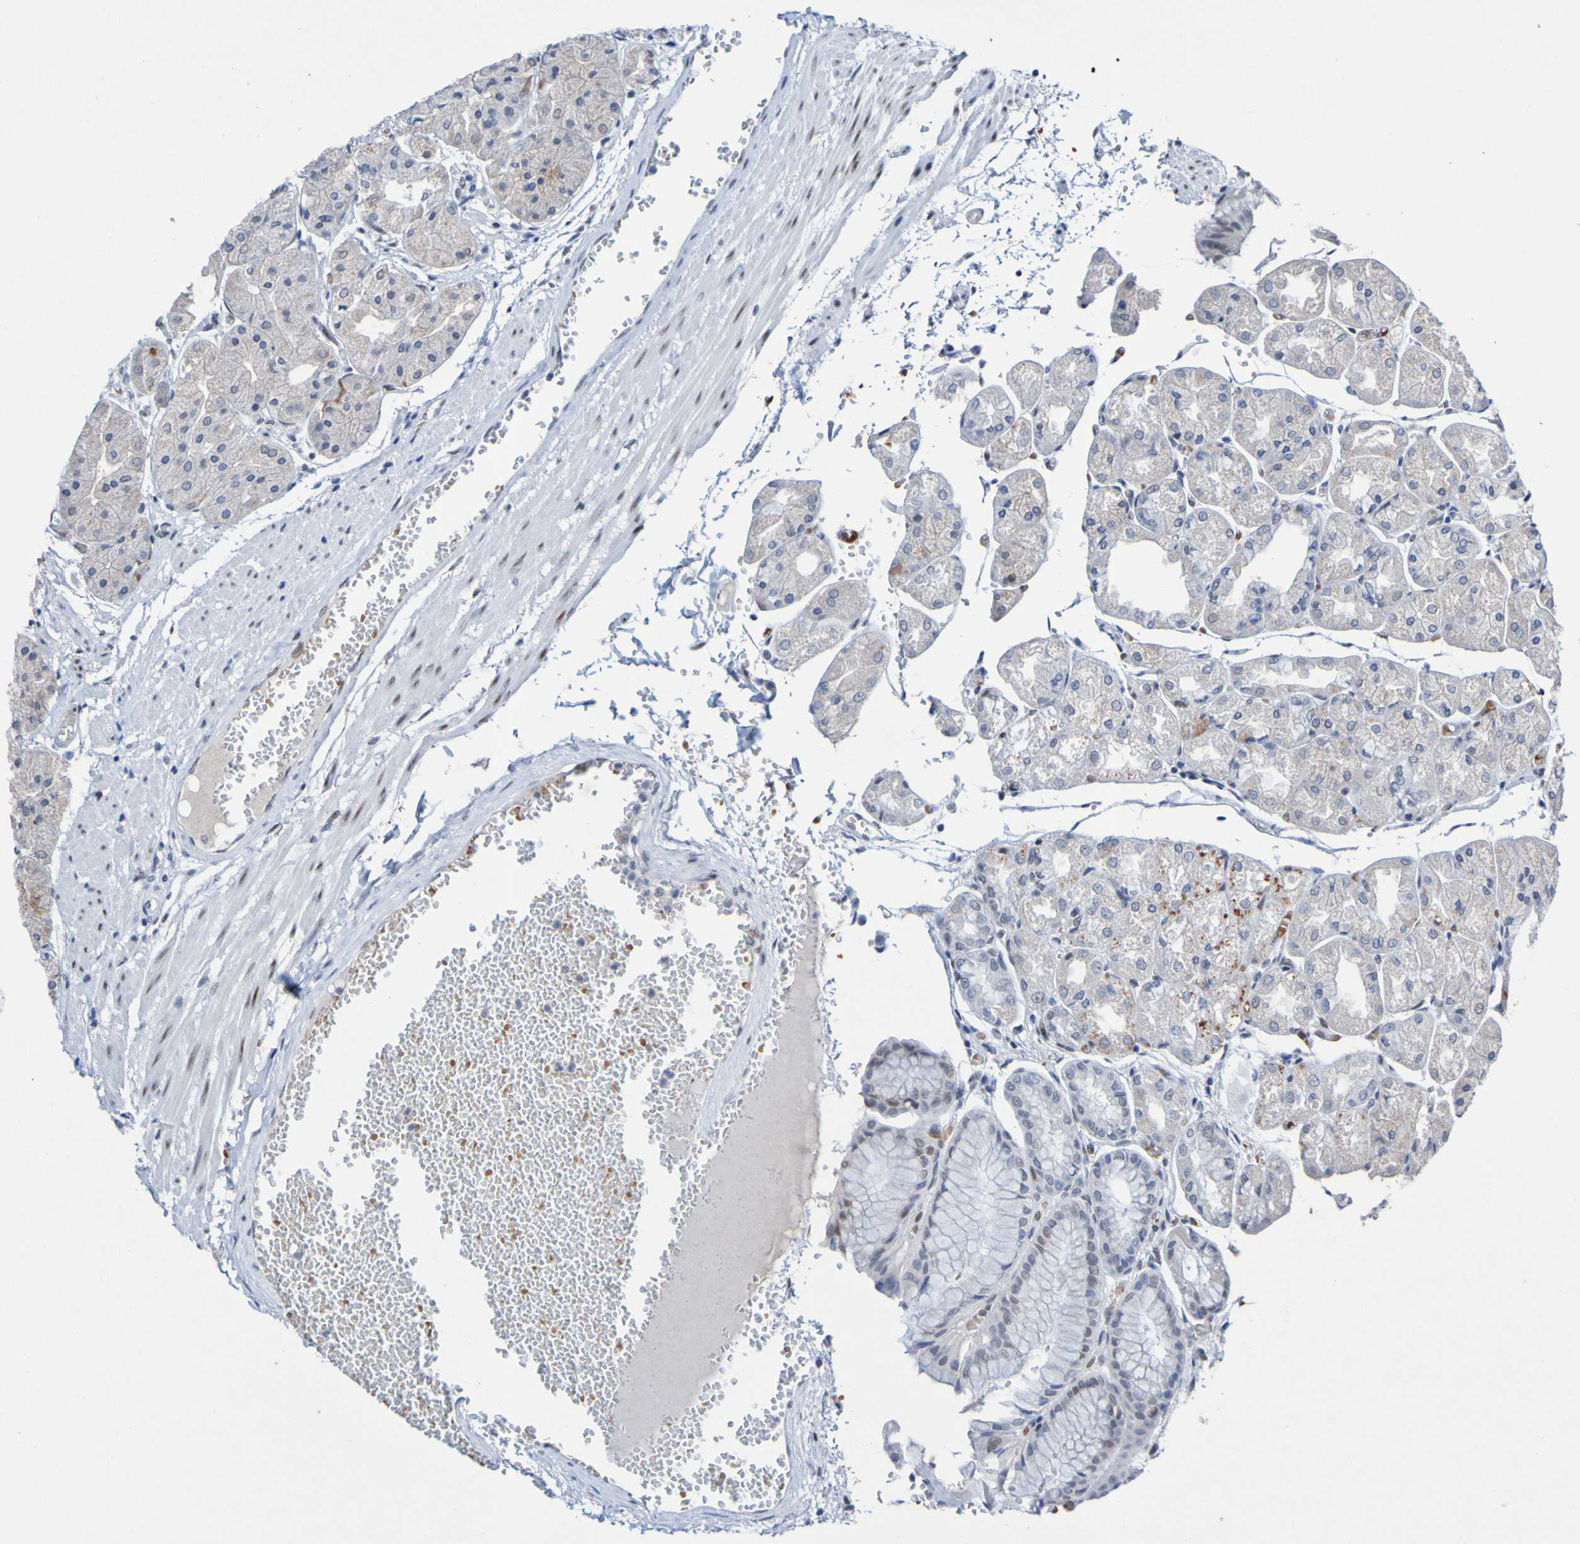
{"staining": {"intensity": "moderate", "quantity": "<25%", "location": "cytoplasmic/membranous,nuclear"}, "tissue": "stomach", "cell_type": "Glandular cells", "image_type": "normal", "snomed": [{"axis": "morphology", "description": "Normal tissue, NOS"}, {"axis": "topography", "description": "Stomach, upper"}], "caption": "This micrograph displays immunohistochemistry (IHC) staining of benign stomach, with low moderate cytoplasmic/membranous,nuclear staining in about <25% of glandular cells.", "gene": "PCGF1", "patient": {"sex": "male", "age": 72}}